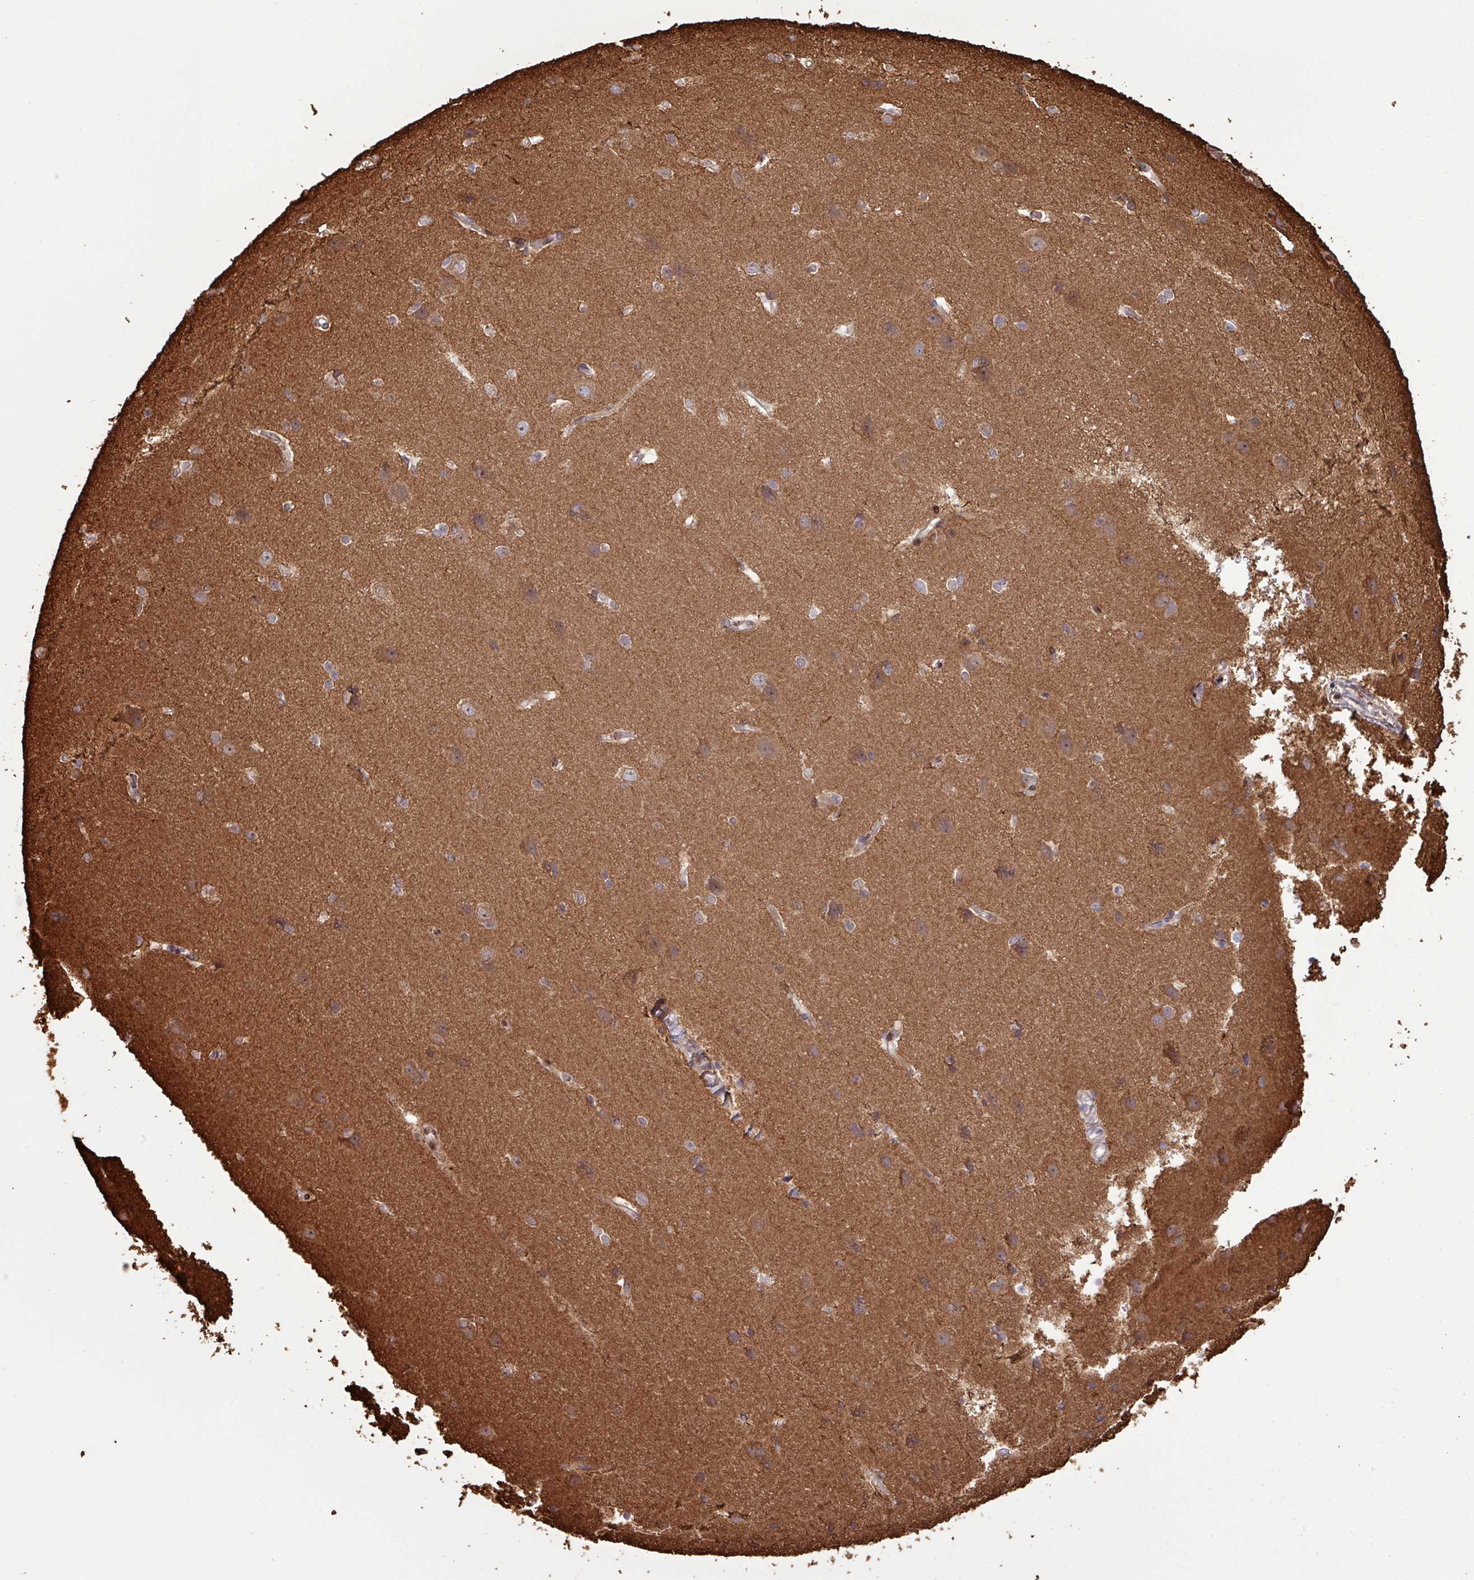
{"staining": {"intensity": "moderate", "quantity": "25%-75%", "location": "cytoplasmic/membranous,nuclear"}, "tissue": "cerebral cortex", "cell_type": "Endothelial cells", "image_type": "normal", "snomed": [{"axis": "morphology", "description": "Normal tissue, NOS"}, {"axis": "topography", "description": "Cerebral cortex"}], "caption": "Immunohistochemistry photomicrograph of normal human cerebral cortex stained for a protein (brown), which shows medium levels of moderate cytoplasmic/membranous,nuclear expression in about 25%-75% of endothelial cells.", "gene": "ZNF300", "patient": {"sex": "male", "age": 37}}